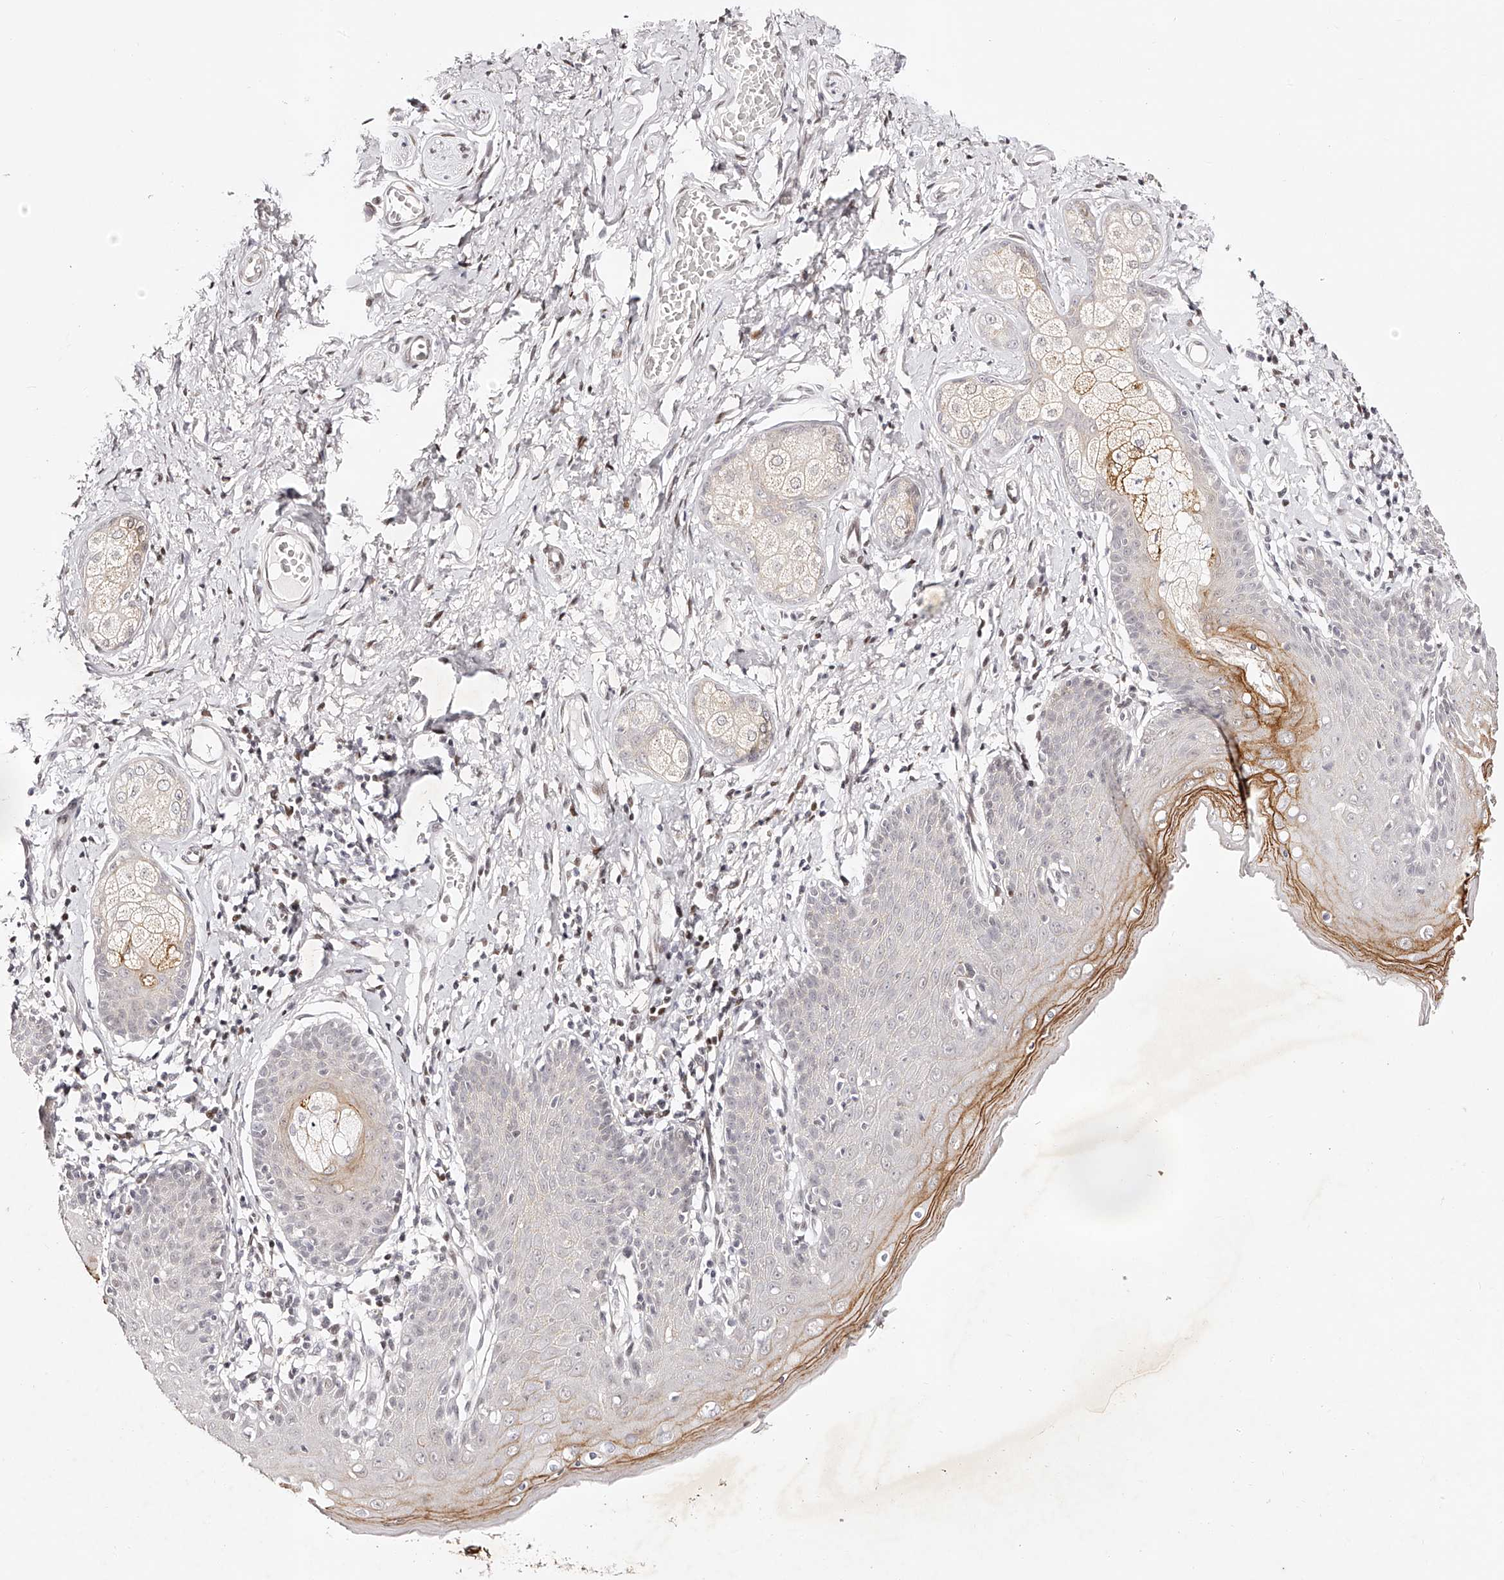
{"staining": {"intensity": "moderate", "quantity": "<25%", "location": "cytoplasmic/membranous"}, "tissue": "skin", "cell_type": "Epidermal cells", "image_type": "normal", "snomed": [{"axis": "morphology", "description": "Normal tissue, NOS"}, {"axis": "topography", "description": "Vulva"}], "caption": "High-magnification brightfield microscopy of unremarkable skin stained with DAB (3,3'-diaminobenzidine) (brown) and counterstained with hematoxylin (blue). epidermal cells exhibit moderate cytoplasmic/membranous staining is appreciated in about<25% of cells. Nuclei are stained in blue.", "gene": "USF3", "patient": {"sex": "female", "age": 66}}